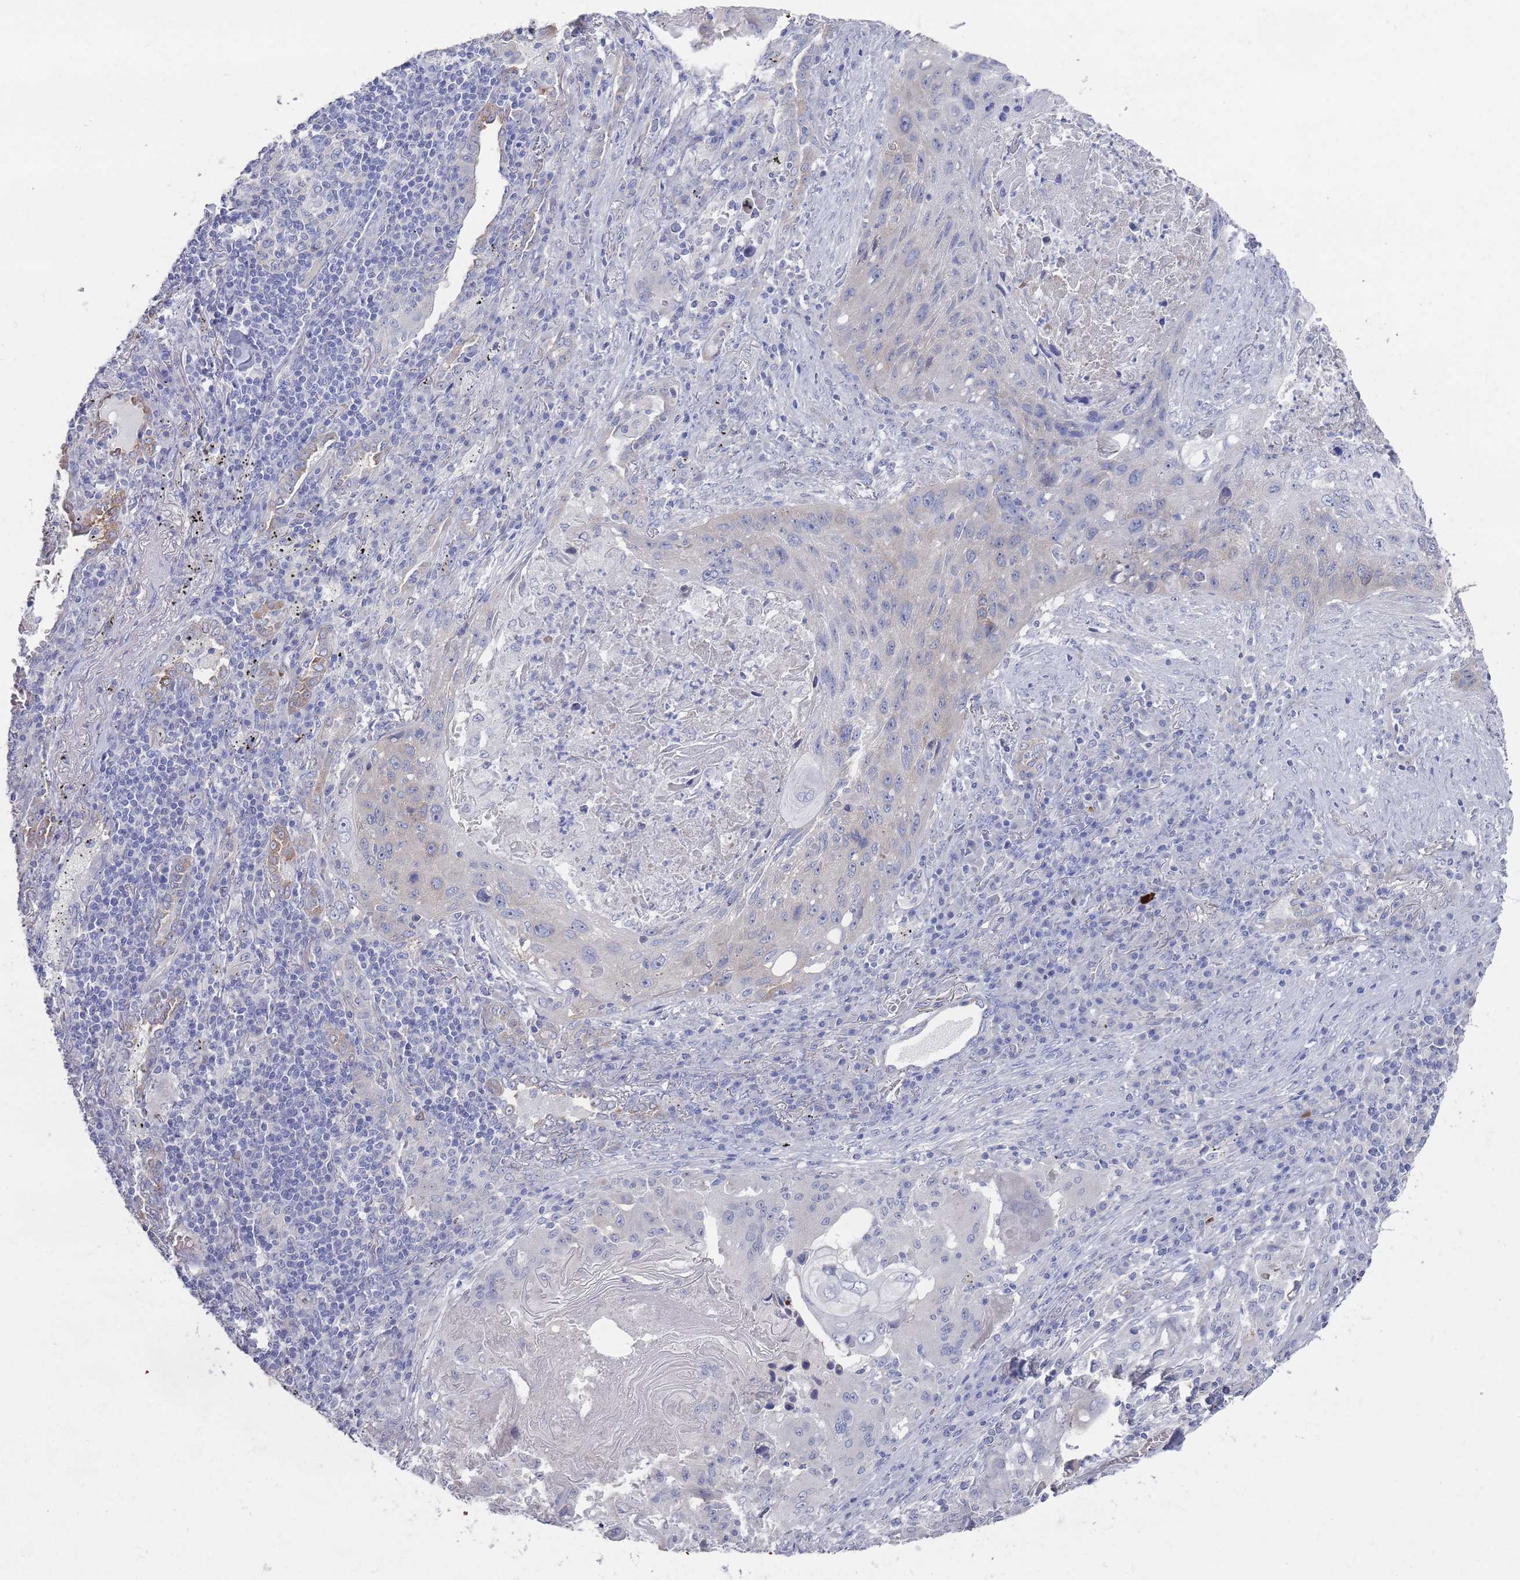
{"staining": {"intensity": "negative", "quantity": "none", "location": "none"}, "tissue": "lung cancer", "cell_type": "Tumor cells", "image_type": "cancer", "snomed": [{"axis": "morphology", "description": "Squamous cell carcinoma, NOS"}, {"axis": "topography", "description": "Lung"}], "caption": "This is an immunohistochemistry (IHC) photomicrograph of human squamous cell carcinoma (lung). There is no expression in tumor cells.", "gene": "TMCO3", "patient": {"sex": "female", "age": 63}}